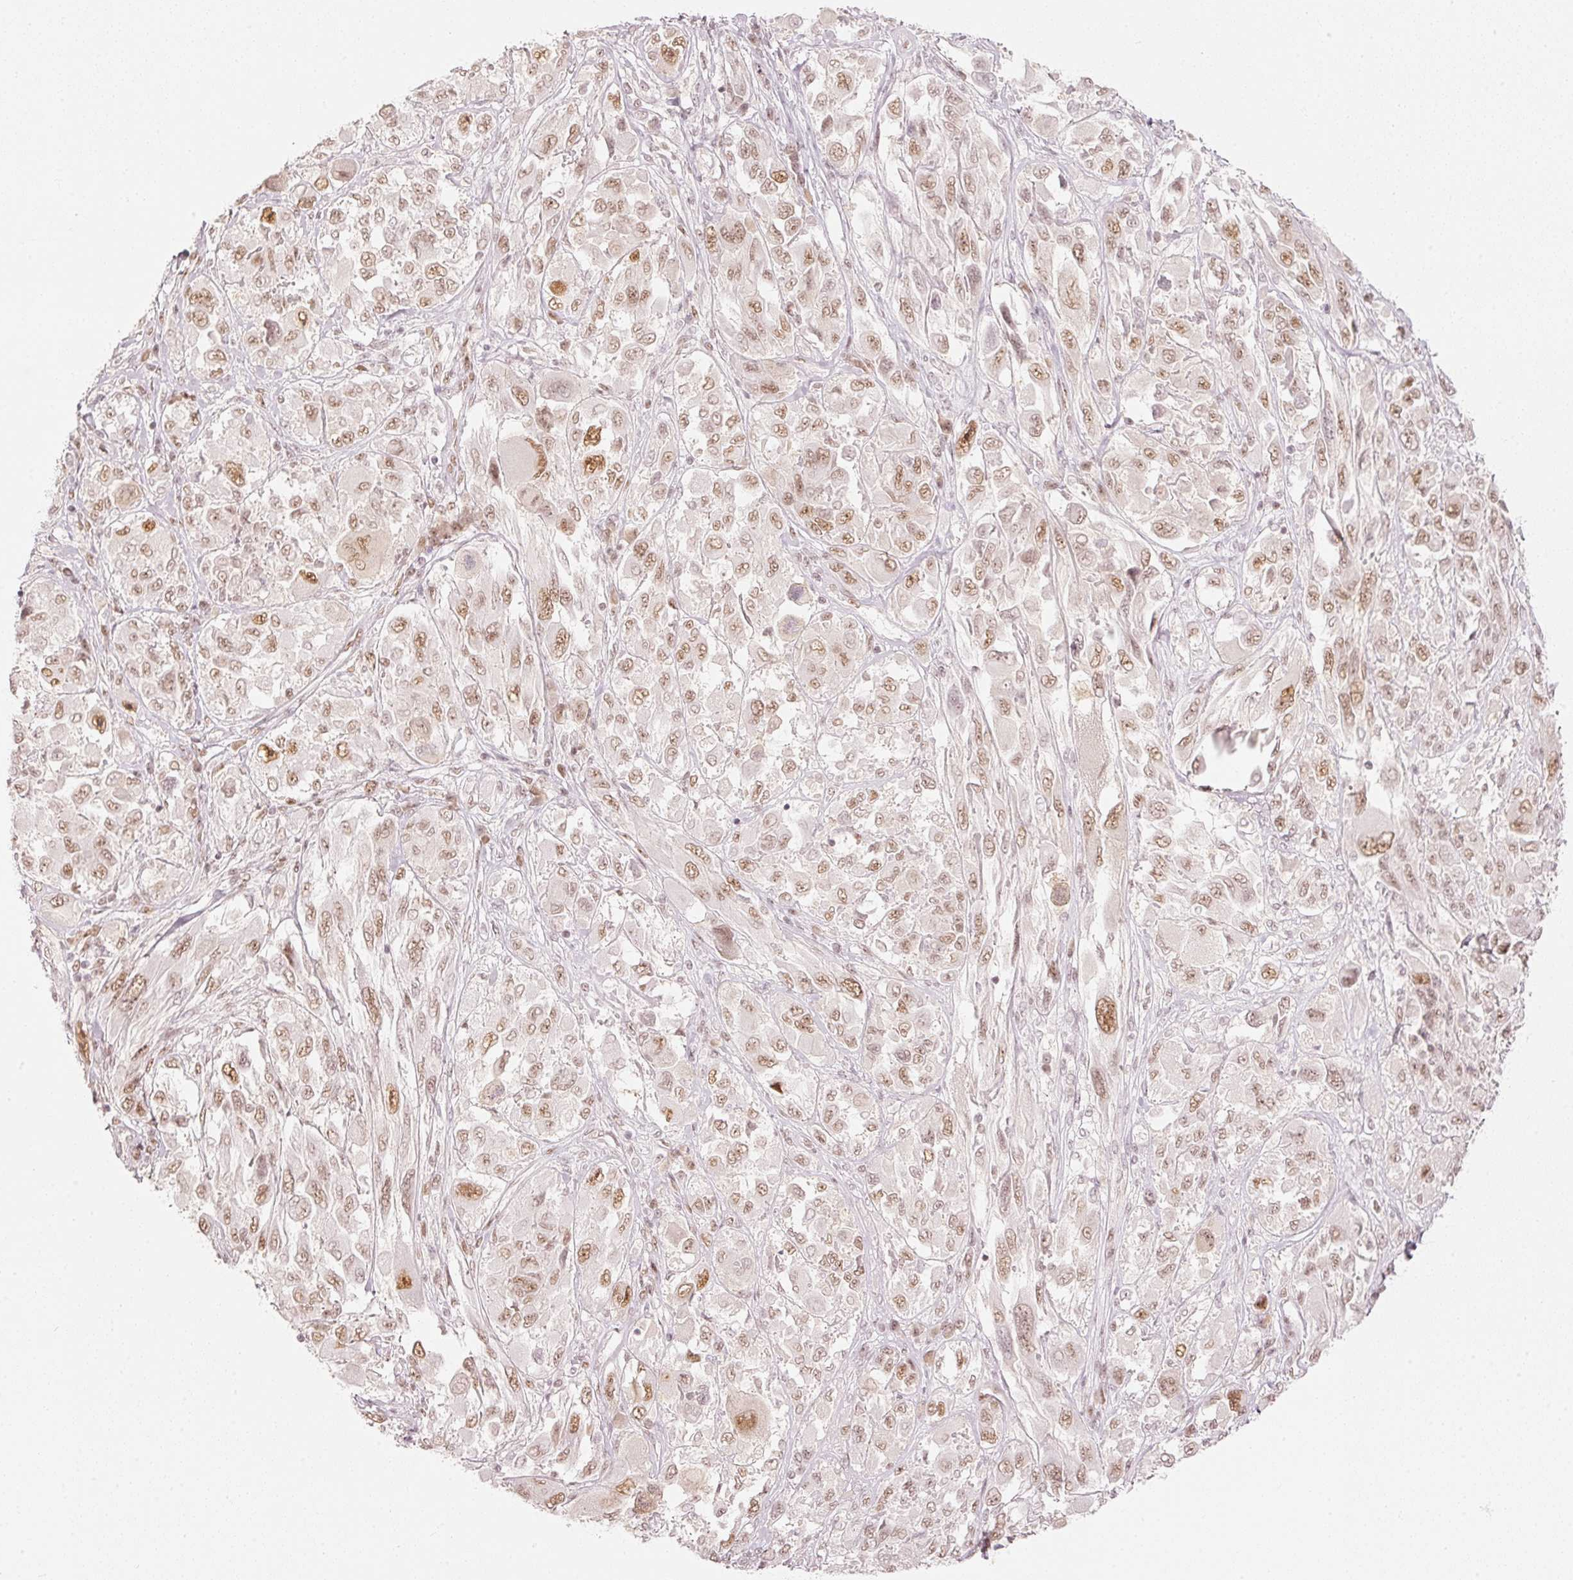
{"staining": {"intensity": "moderate", "quantity": ">75%", "location": "nuclear"}, "tissue": "melanoma", "cell_type": "Tumor cells", "image_type": "cancer", "snomed": [{"axis": "morphology", "description": "Malignant melanoma, NOS"}, {"axis": "topography", "description": "Skin"}], "caption": "DAB immunohistochemical staining of human melanoma shows moderate nuclear protein positivity in approximately >75% of tumor cells. (DAB IHC with brightfield microscopy, high magnification).", "gene": "PPP1R10", "patient": {"sex": "female", "age": 91}}